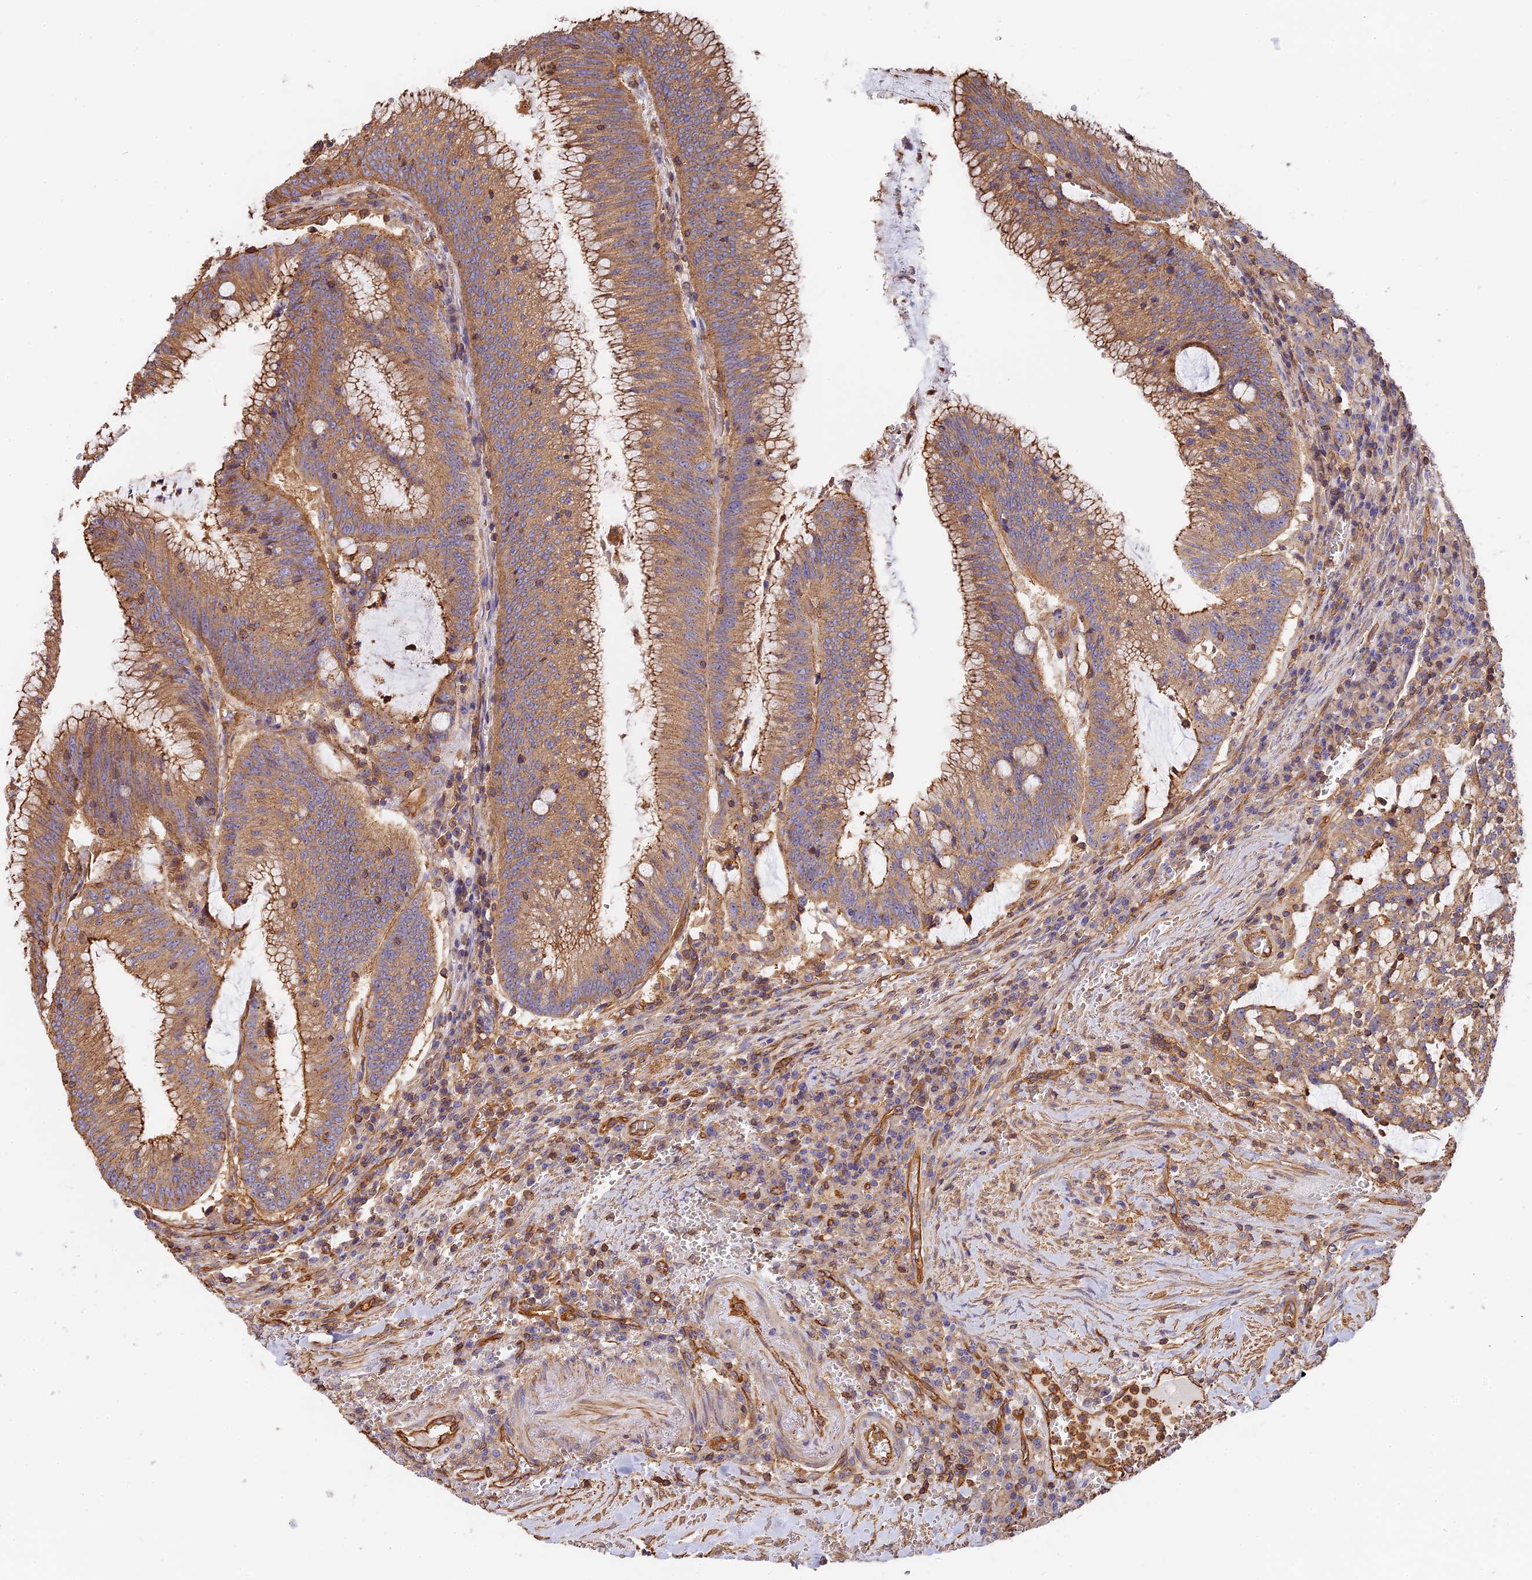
{"staining": {"intensity": "moderate", "quantity": ">75%", "location": "cytoplasmic/membranous"}, "tissue": "colorectal cancer", "cell_type": "Tumor cells", "image_type": "cancer", "snomed": [{"axis": "morphology", "description": "Adenocarcinoma, NOS"}, {"axis": "topography", "description": "Rectum"}], "caption": "IHC (DAB) staining of human colorectal cancer shows moderate cytoplasmic/membranous protein positivity in approximately >75% of tumor cells.", "gene": "VPS18", "patient": {"sex": "female", "age": 77}}